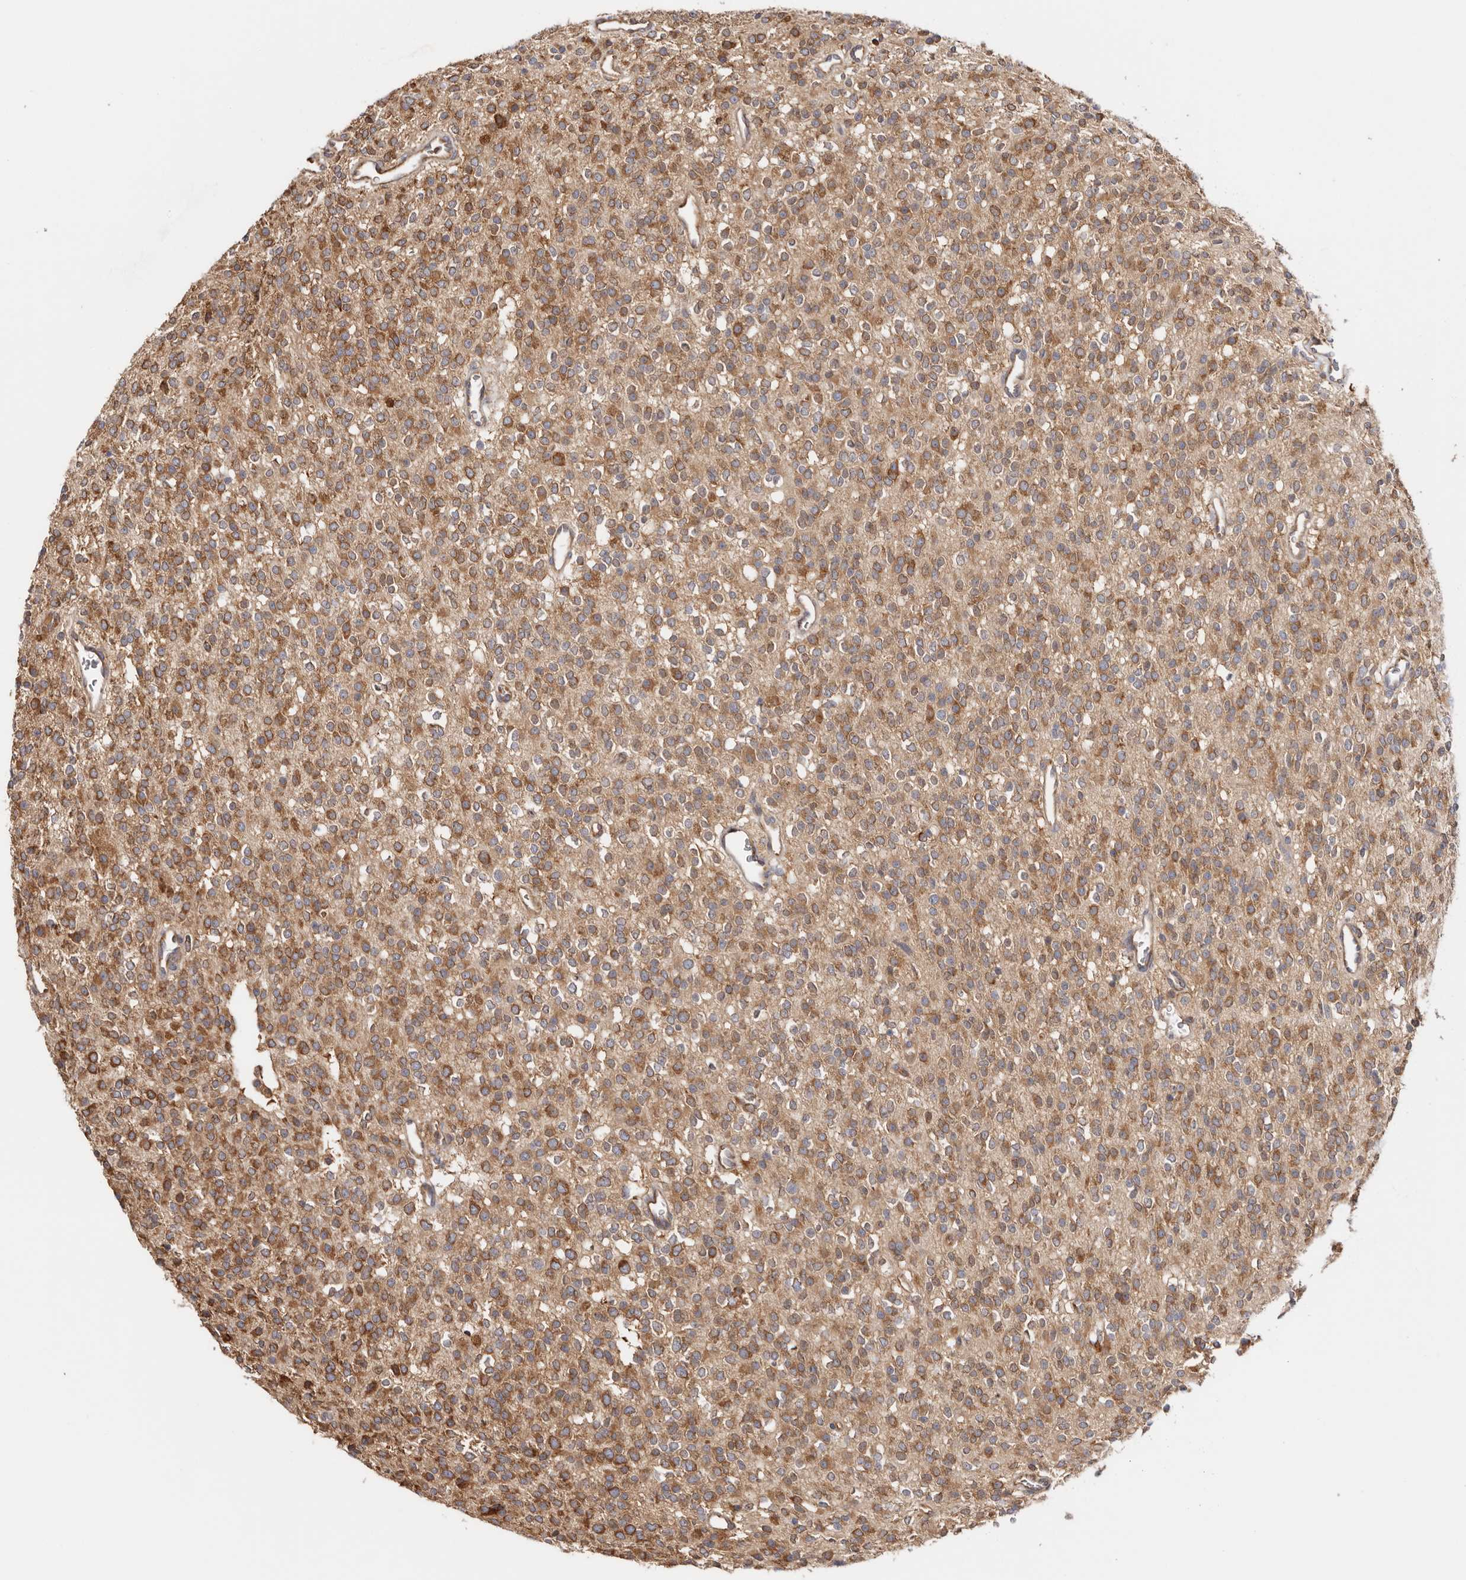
{"staining": {"intensity": "strong", "quantity": ">75%", "location": "cytoplasmic/membranous"}, "tissue": "glioma", "cell_type": "Tumor cells", "image_type": "cancer", "snomed": [{"axis": "morphology", "description": "Glioma, malignant, High grade"}, {"axis": "topography", "description": "Brain"}], "caption": "Glioma stained for a protein reveals strong cytoplasmic/membranous positivity in tumor cells.", "gene": "EPRS1", "patient": {"sex": "male", "age": 34}}